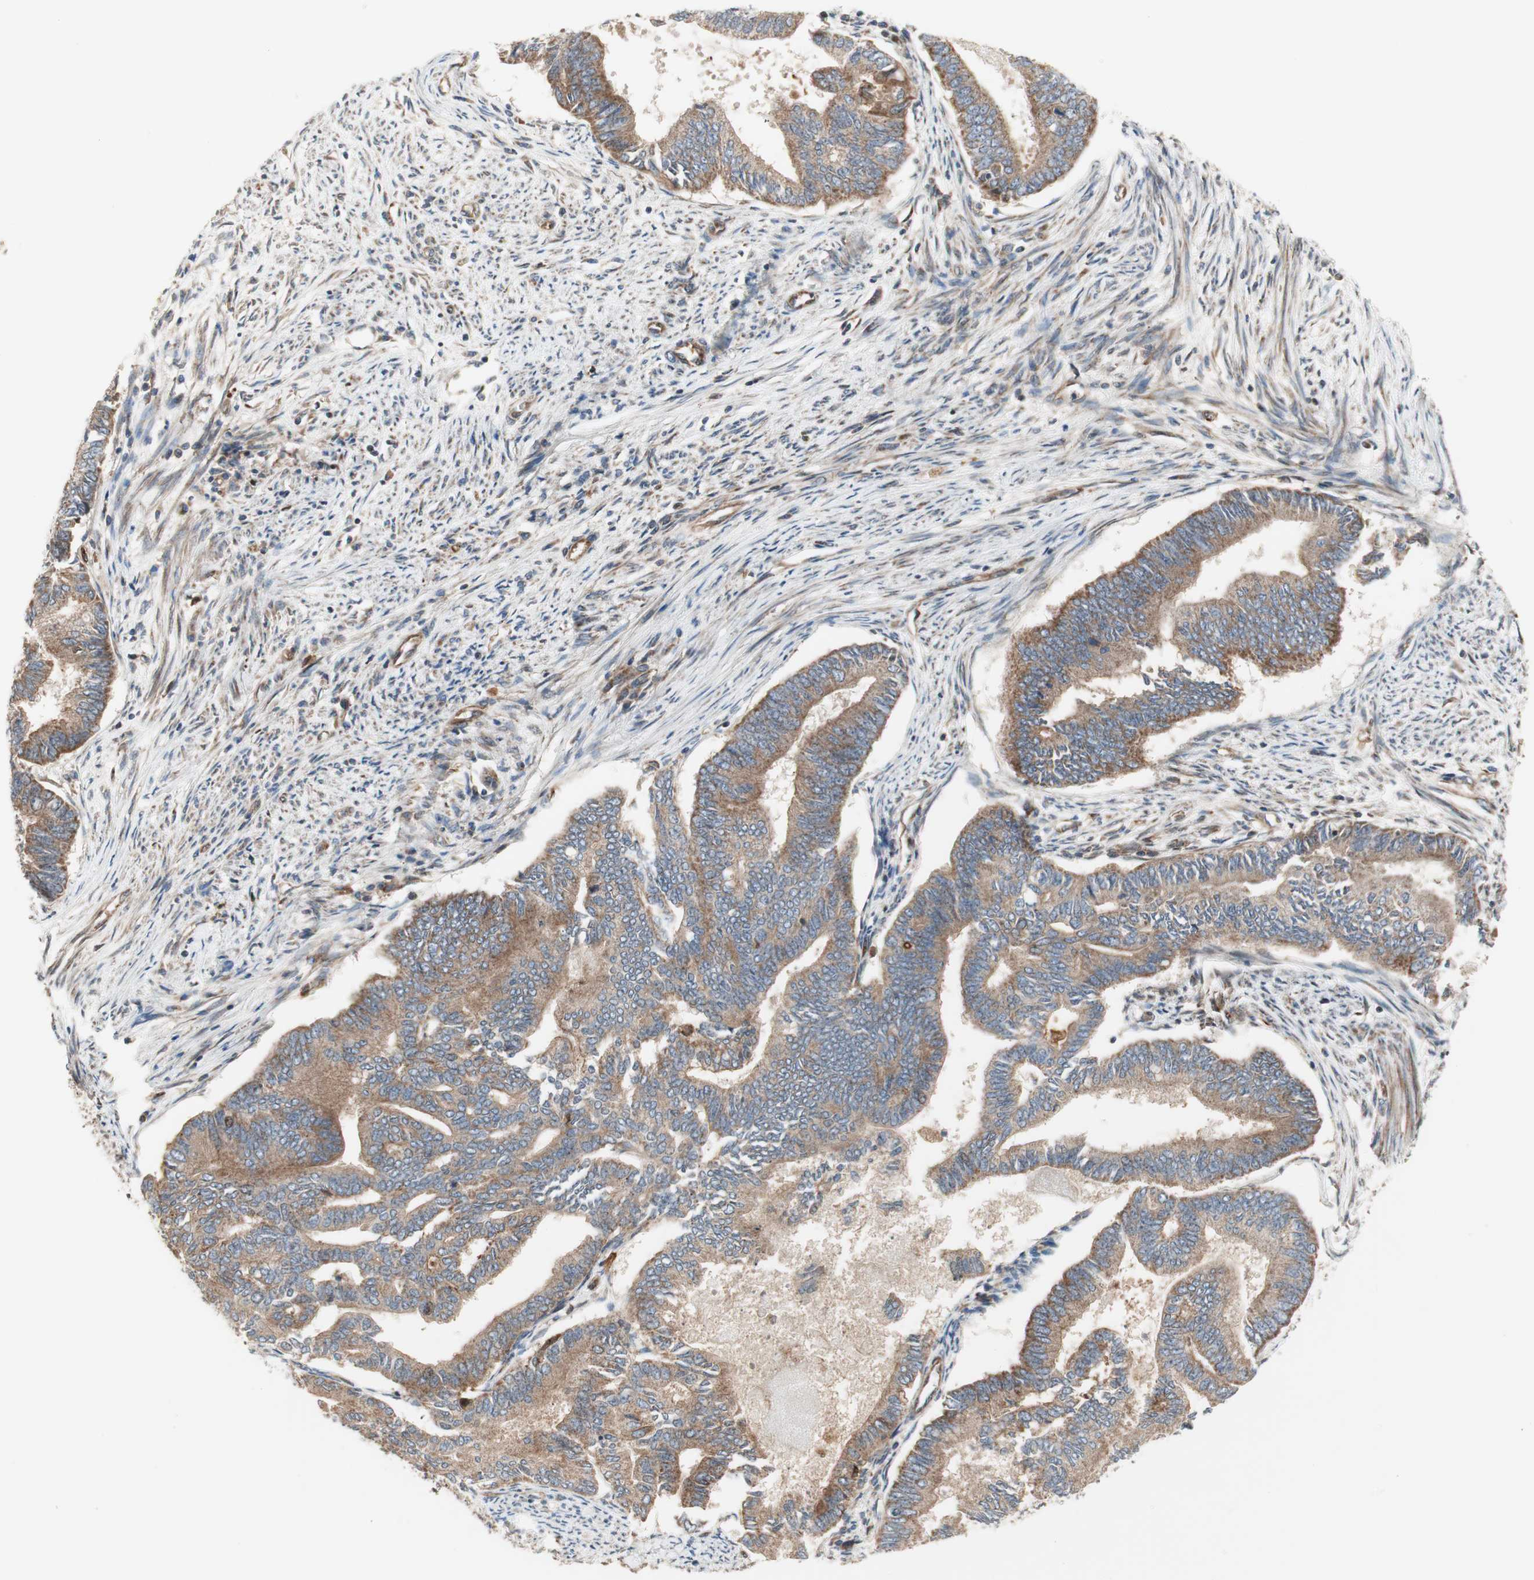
{"staining": {"intensity": "moderate", "quantity": ">75%", "location": "cytoplasmic/membranous"}, "tissue": "endometrial cancer", "cell_type": "Tumor cells", "image_type": "cancer", "snomed": [{"axis": "morphology", "description": "Adenocarcinoma, NOS"}, {"axis": "topography", "description": "Endometrium"}], "caption": "This histopathology image reveals IHC staining of human endometrial cancer, with medium moderate cytoplasmic/membranous positivity in approximately >75% of tumor cells.", "gene": "CTTNBP2NL", "patient": {"sex": "female", "age": 86}}